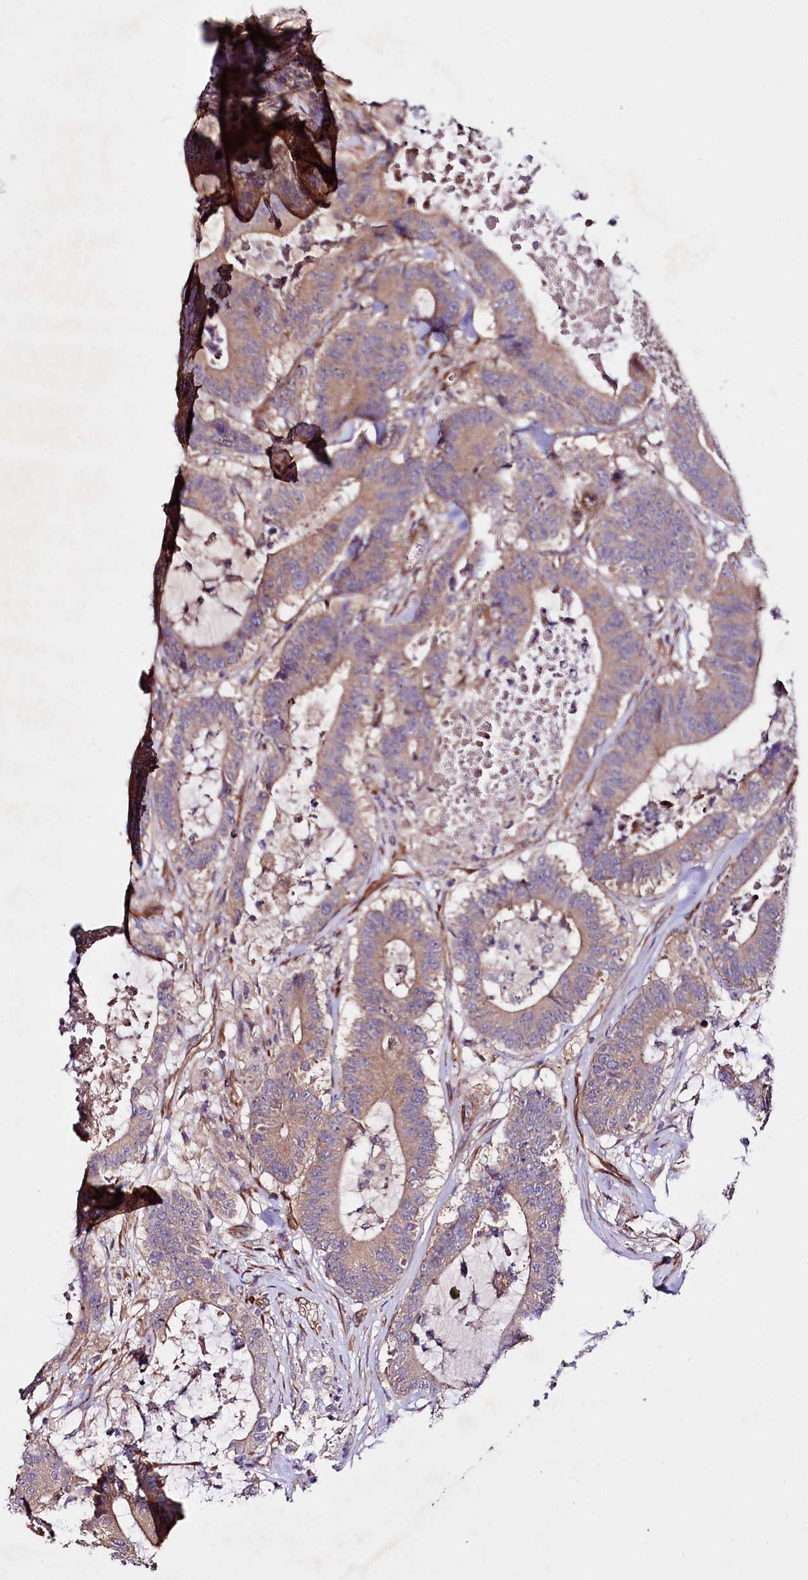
{"staining": {"intensity": "weak", "quantity": ">75%", "location": "cytoplasmic/membranous"}, "tissue": "colorectal cancer", "cell_type": "Tumor cells", "image_type": "cancer", "snomed": [{"axis": "morphology", "description": "Adenocarcinoma, NOS"}, {"axis": "topography", "description": "Colon"}], "caption": "The immunohistochemical stain highlights weak cytoplasmic/membranous expression in tumor cells of colorectal cancer tissue.", "gene": "SPATS2", "patient": {"sex": "female", "age": 84}}